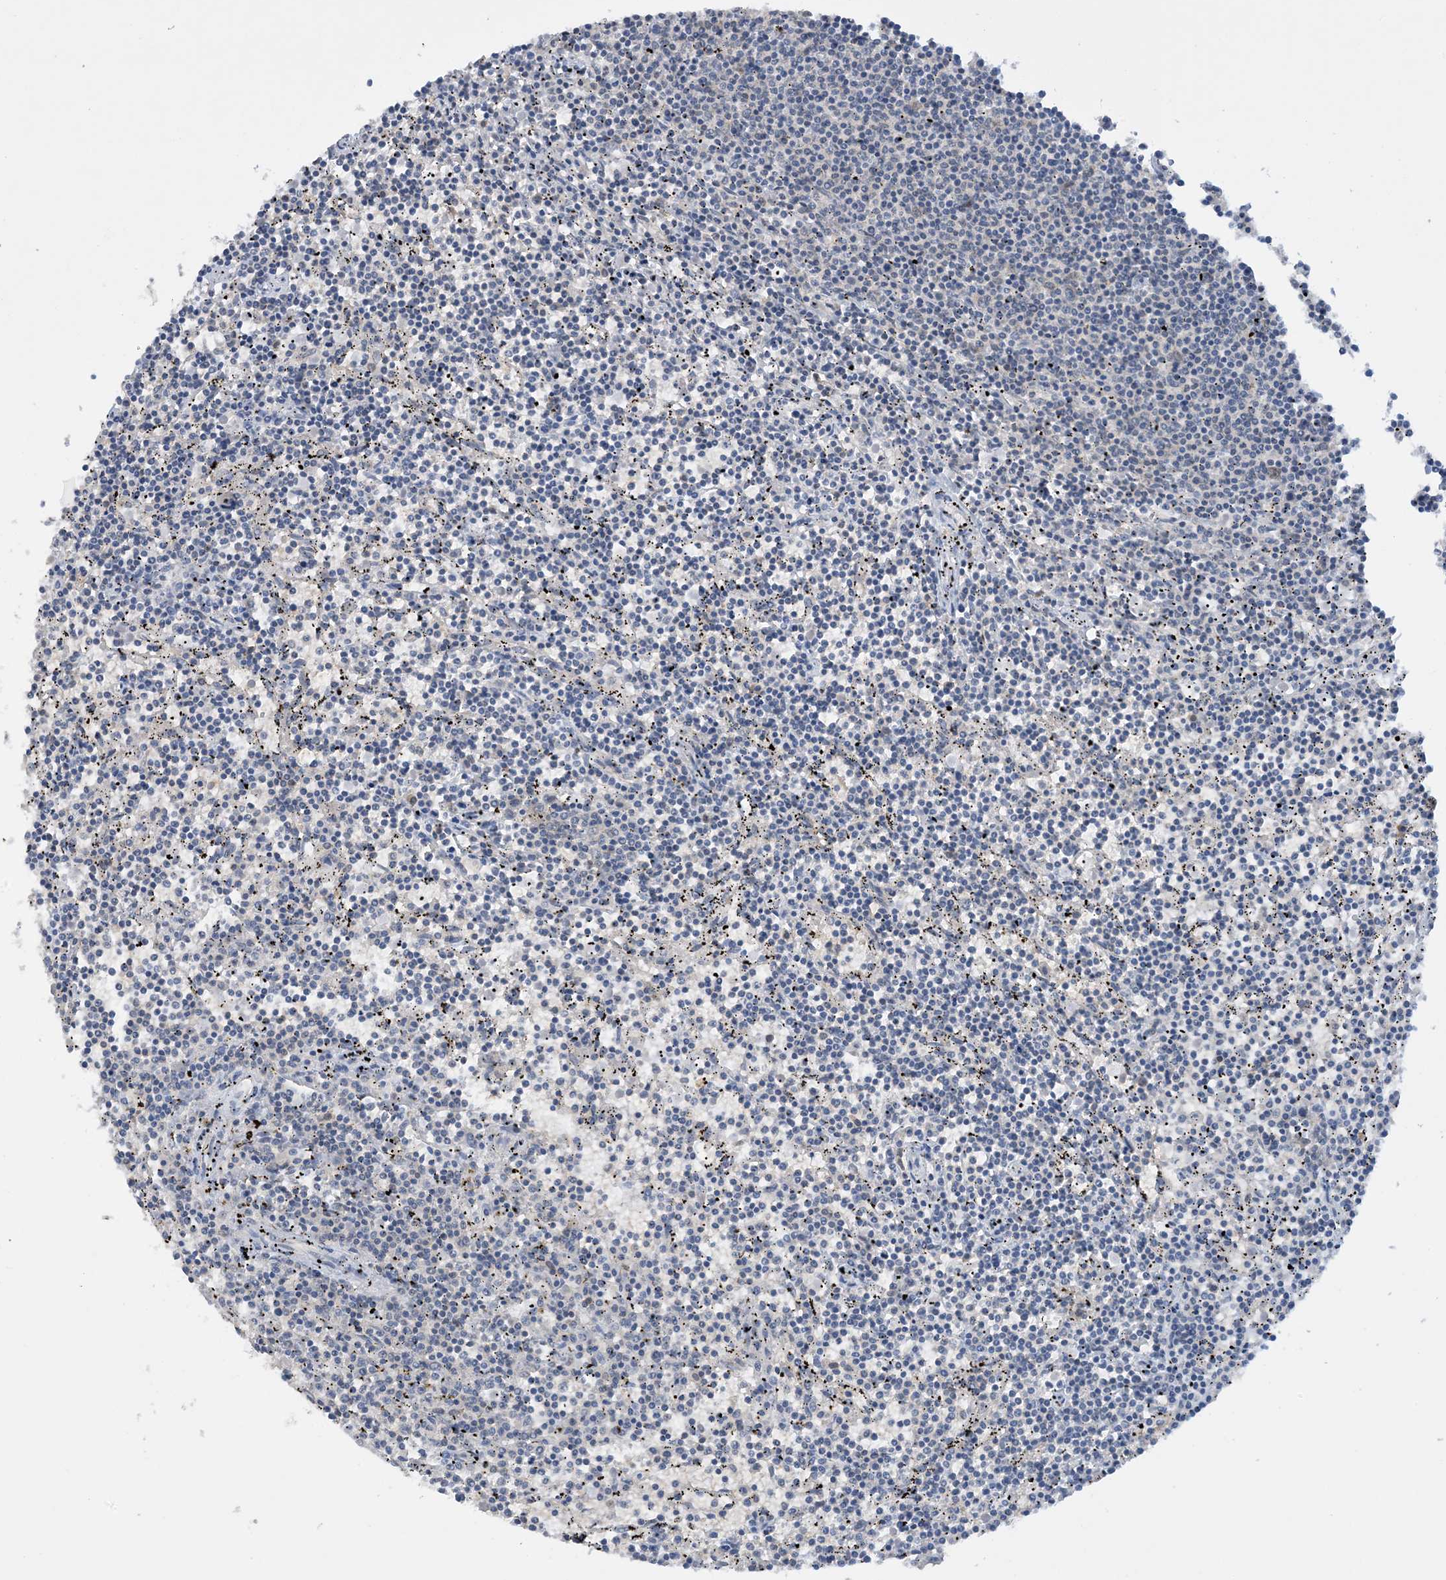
{"staining": {"intensity": "negative", "quantity": "none", "location": "none"}, "tissue": "lymphoma", "cell_type": "Tumor cells", "image_type": "cancer", "snomed": [{"axis": "morphology", "description": "Malignant lymphoma, non-Hodgkin's type, Low grade"}, {"axis": "topography", "description": "Spleen"}], "caption": "Lymphoma stained for a protein using IHC exhibits no positivity tumor cells.", "gene": "UBE2E1", "patient": {"sex": "female", "age": 50}}